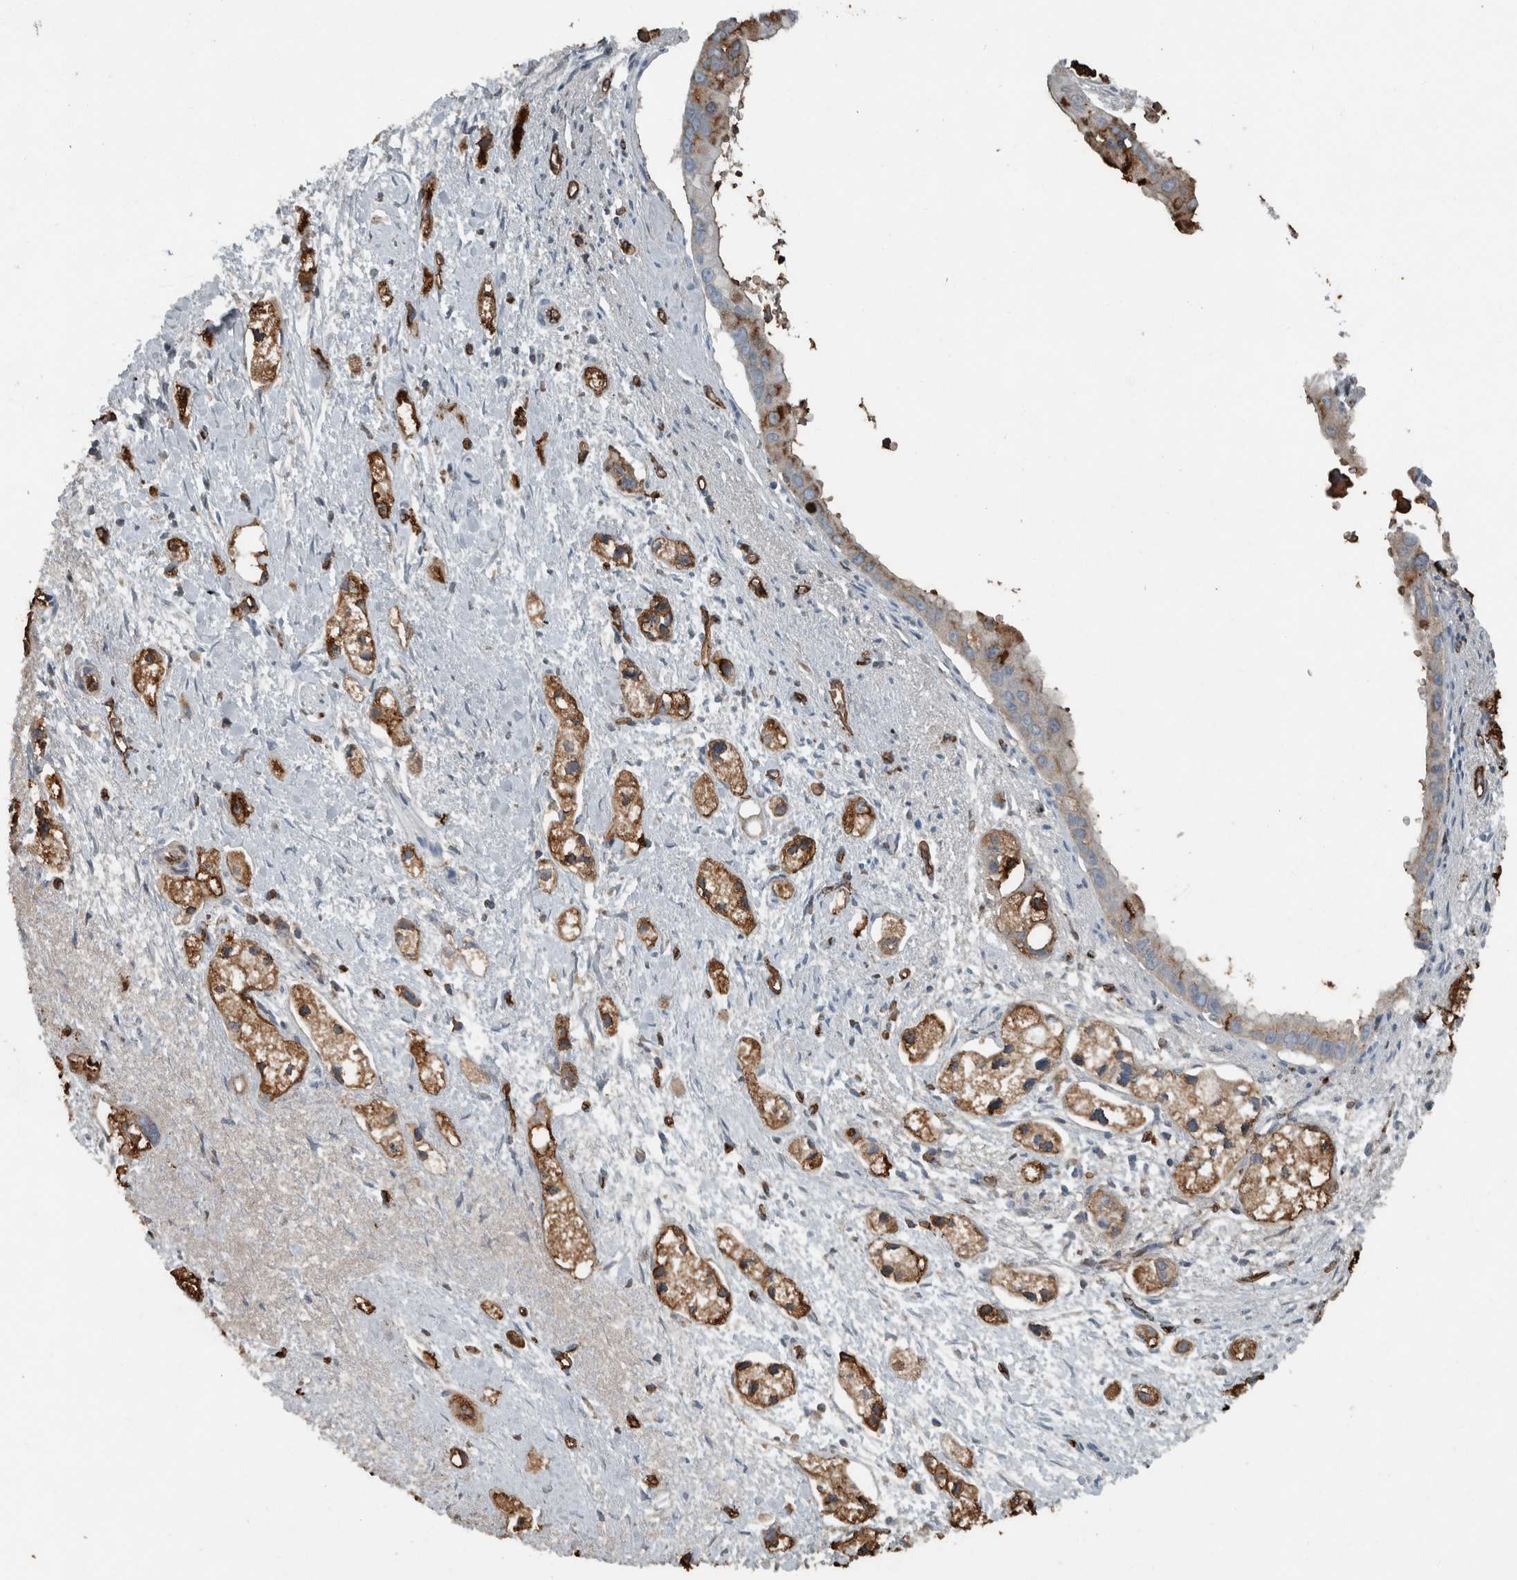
{"staining": {"intensity": "moderate", "quantity": ">75%", "location": "cytoplasmic/membranous"}, "tissue": "pancreatic cancer", "cell_type": "Tumor cells", "image_type": "cancer", "snomed": [{"axis": "morphology", "description": "Adenocarcinoma, NOS"}, {"axis": "topography", "description": "Pancreas"}], "caption": "A brown stain shows moderate cytoplasmic/membranous staining of a protein in pancreatic cancer (adenocarcinoma) tumor cells. Nuclei are stained in blue.", "gene": "LBP", "patient": {"sex": "male", "age": 74}}